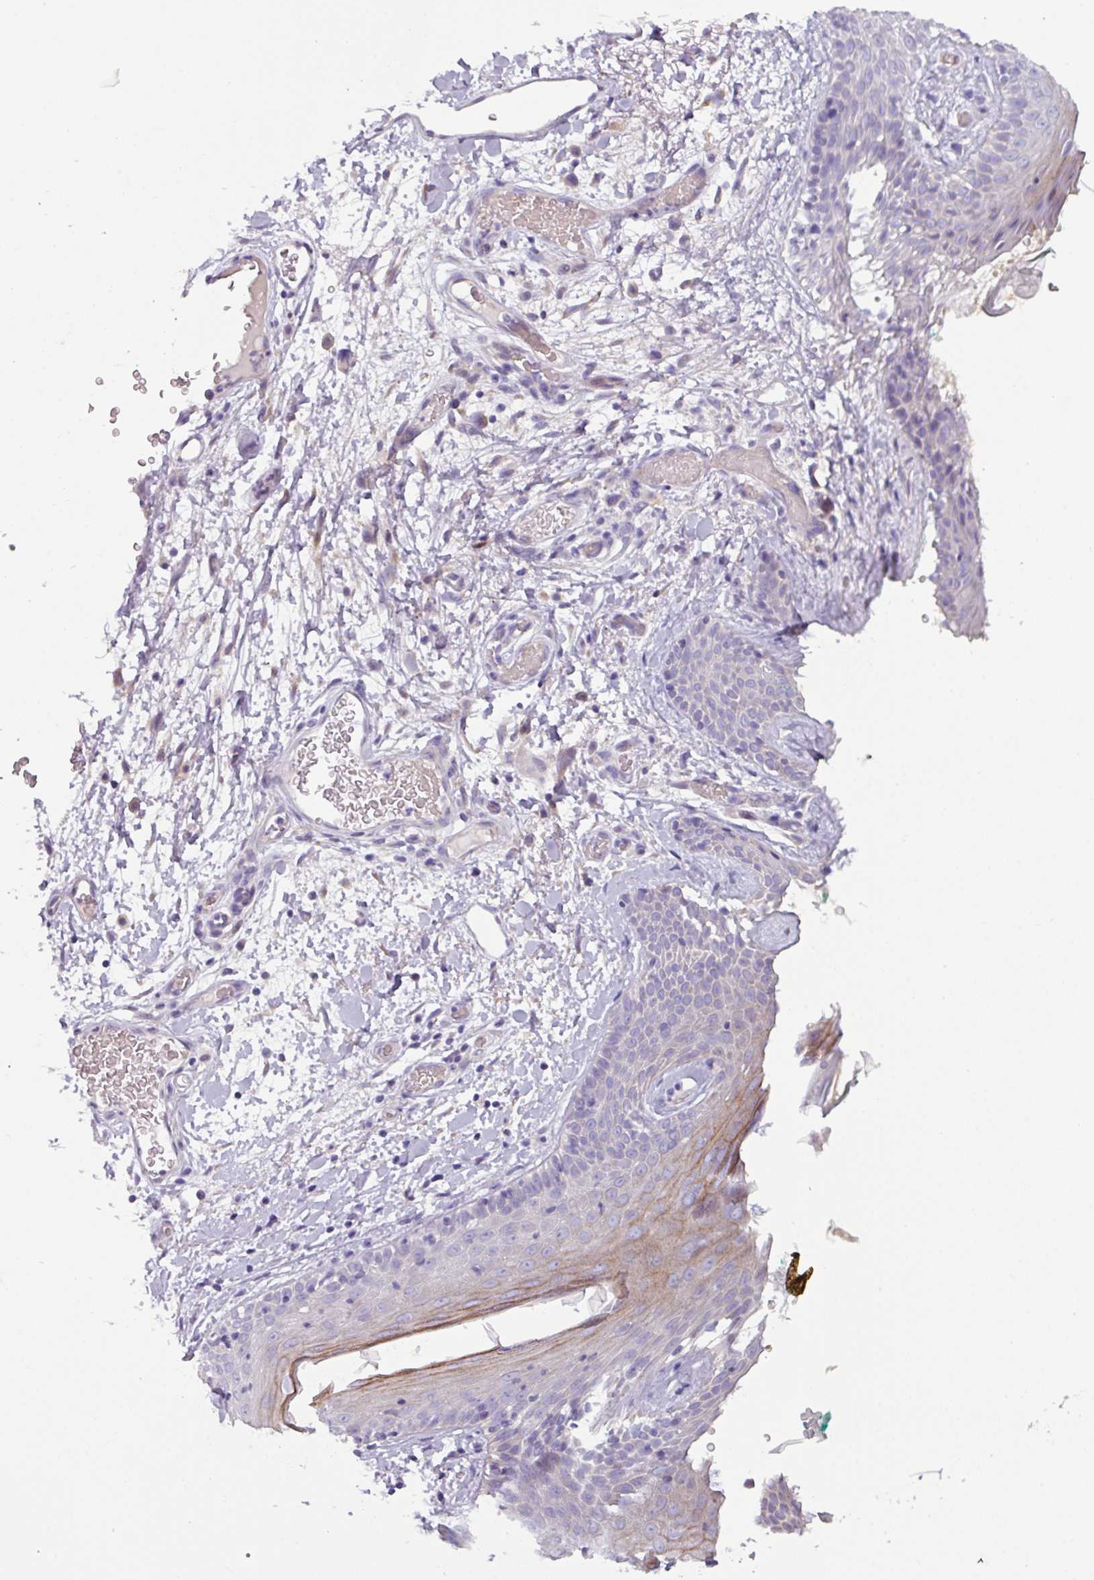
{"staining": {"intensity": "negative", "quantity": "none", "location": "none"}, "tissue": "skin", "cell_type": "Fibroblasts", "image_type": "normal", "snomed": [{"axis": "morphology", "description": "Normal tissue, NOS"}, {"axis": "topography", "description": "Skin"}], "caption": "Immunohistochemistry (IHC) histopathology image of normal human skin stained for a protein (brown), which shows no expression in fibroblasts.", "gene": "RGS16", "patient": {"sex": "male", "age": 79}}